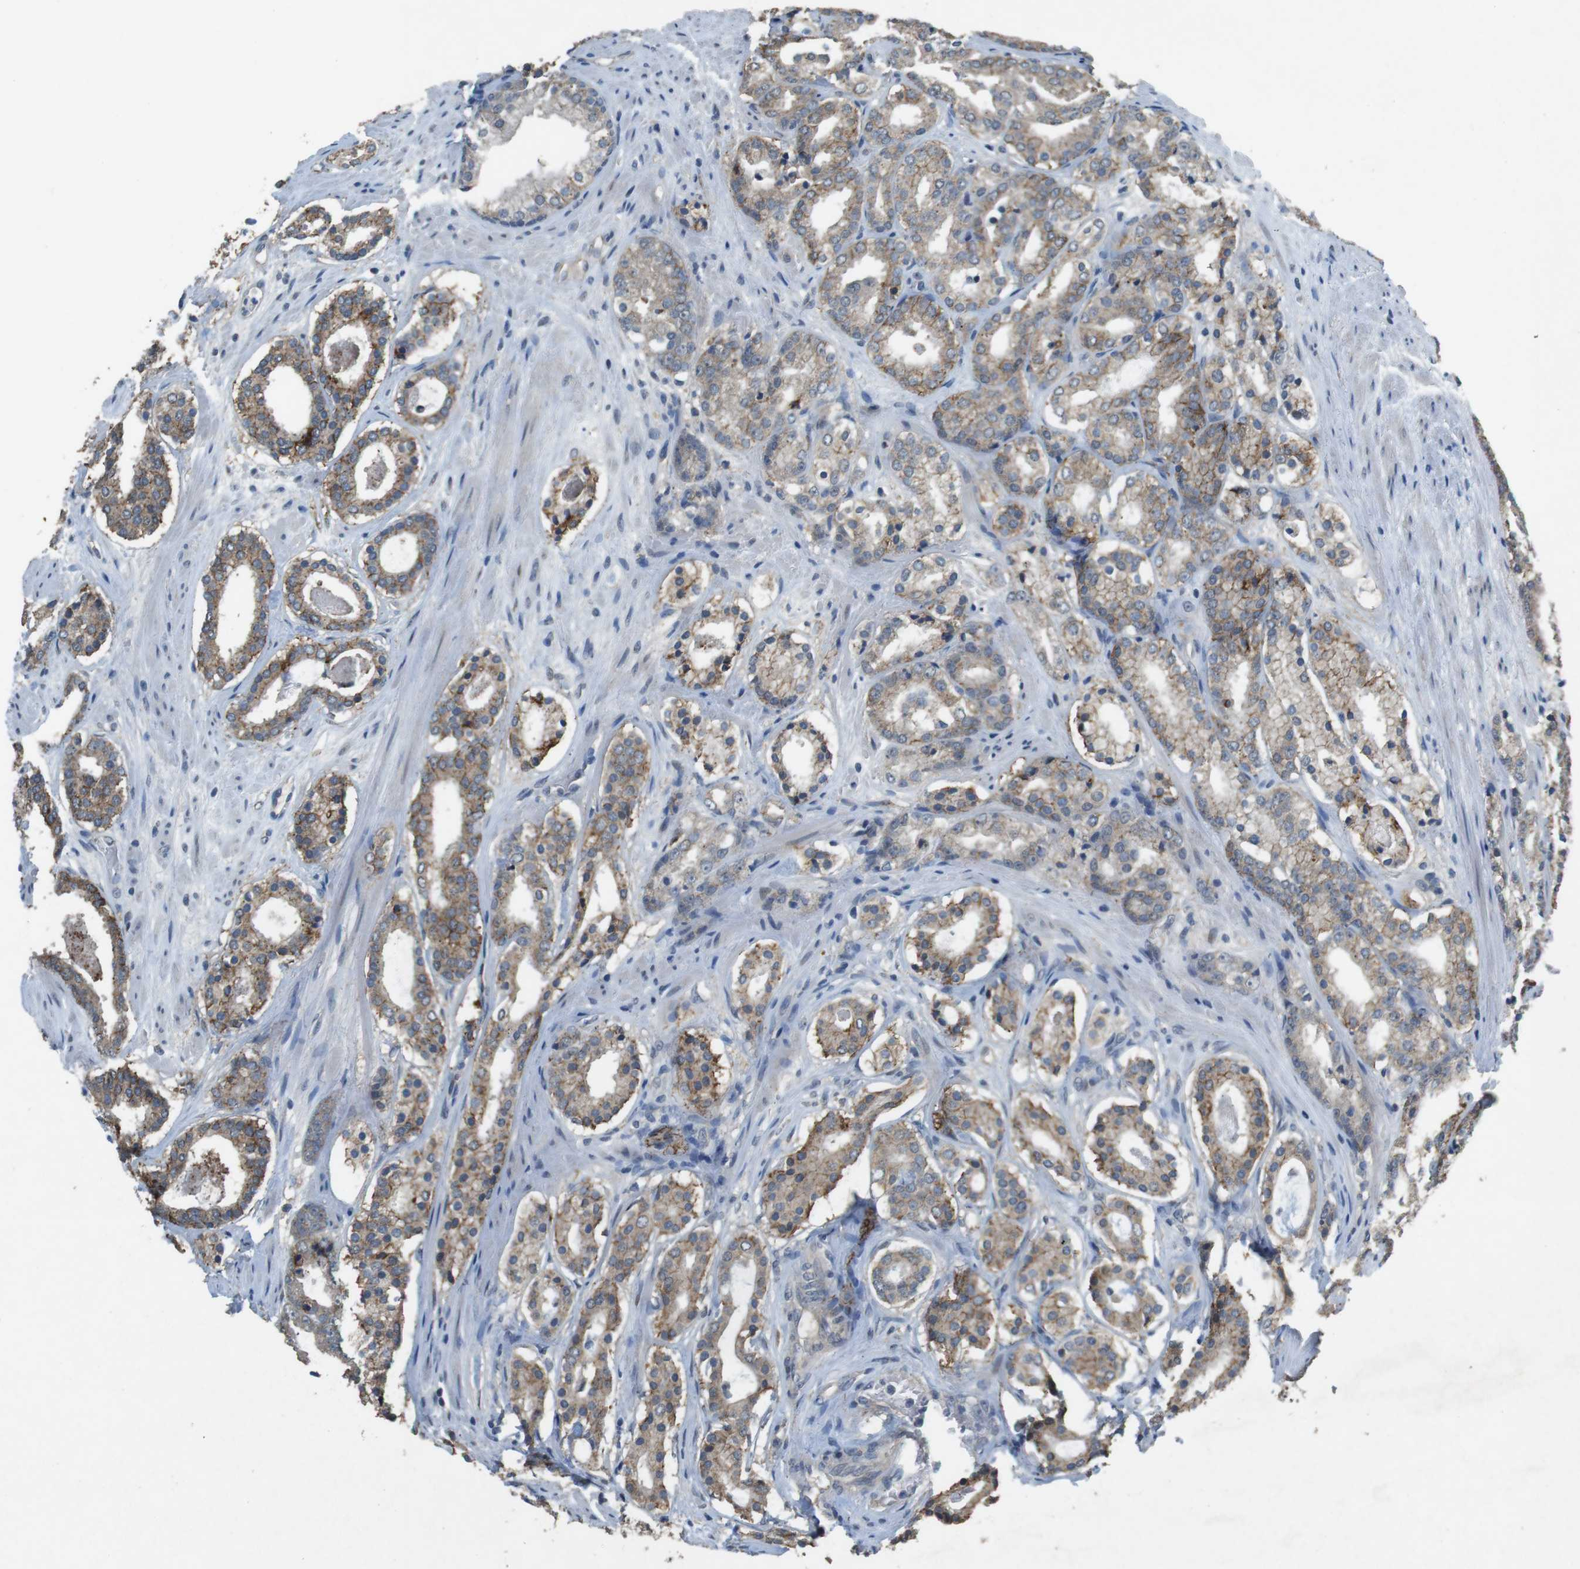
{"staining": {"intensity": "moderate", "quantity": ">75%", "location": "cytoplasmic/membranous"}, "tissue": "prostate cancer", "cell_type": "Tumor cells", "image_type": "cancer", "snomed": [{"axis": "morphology", "description": "Adenocarcinoma, Low grade"}, {"axis": "topography", "description": "Prostate"}], "caption": "There is medium levels of moderate cytoplasmic/membranous positivity in tumor cells of prostate adenocarcinoma (low-grade), as demonstrated by immunohistochemical staining (brown color).", "gene": "CLDN7", "patient": {"sex": "male", "age": 69}}